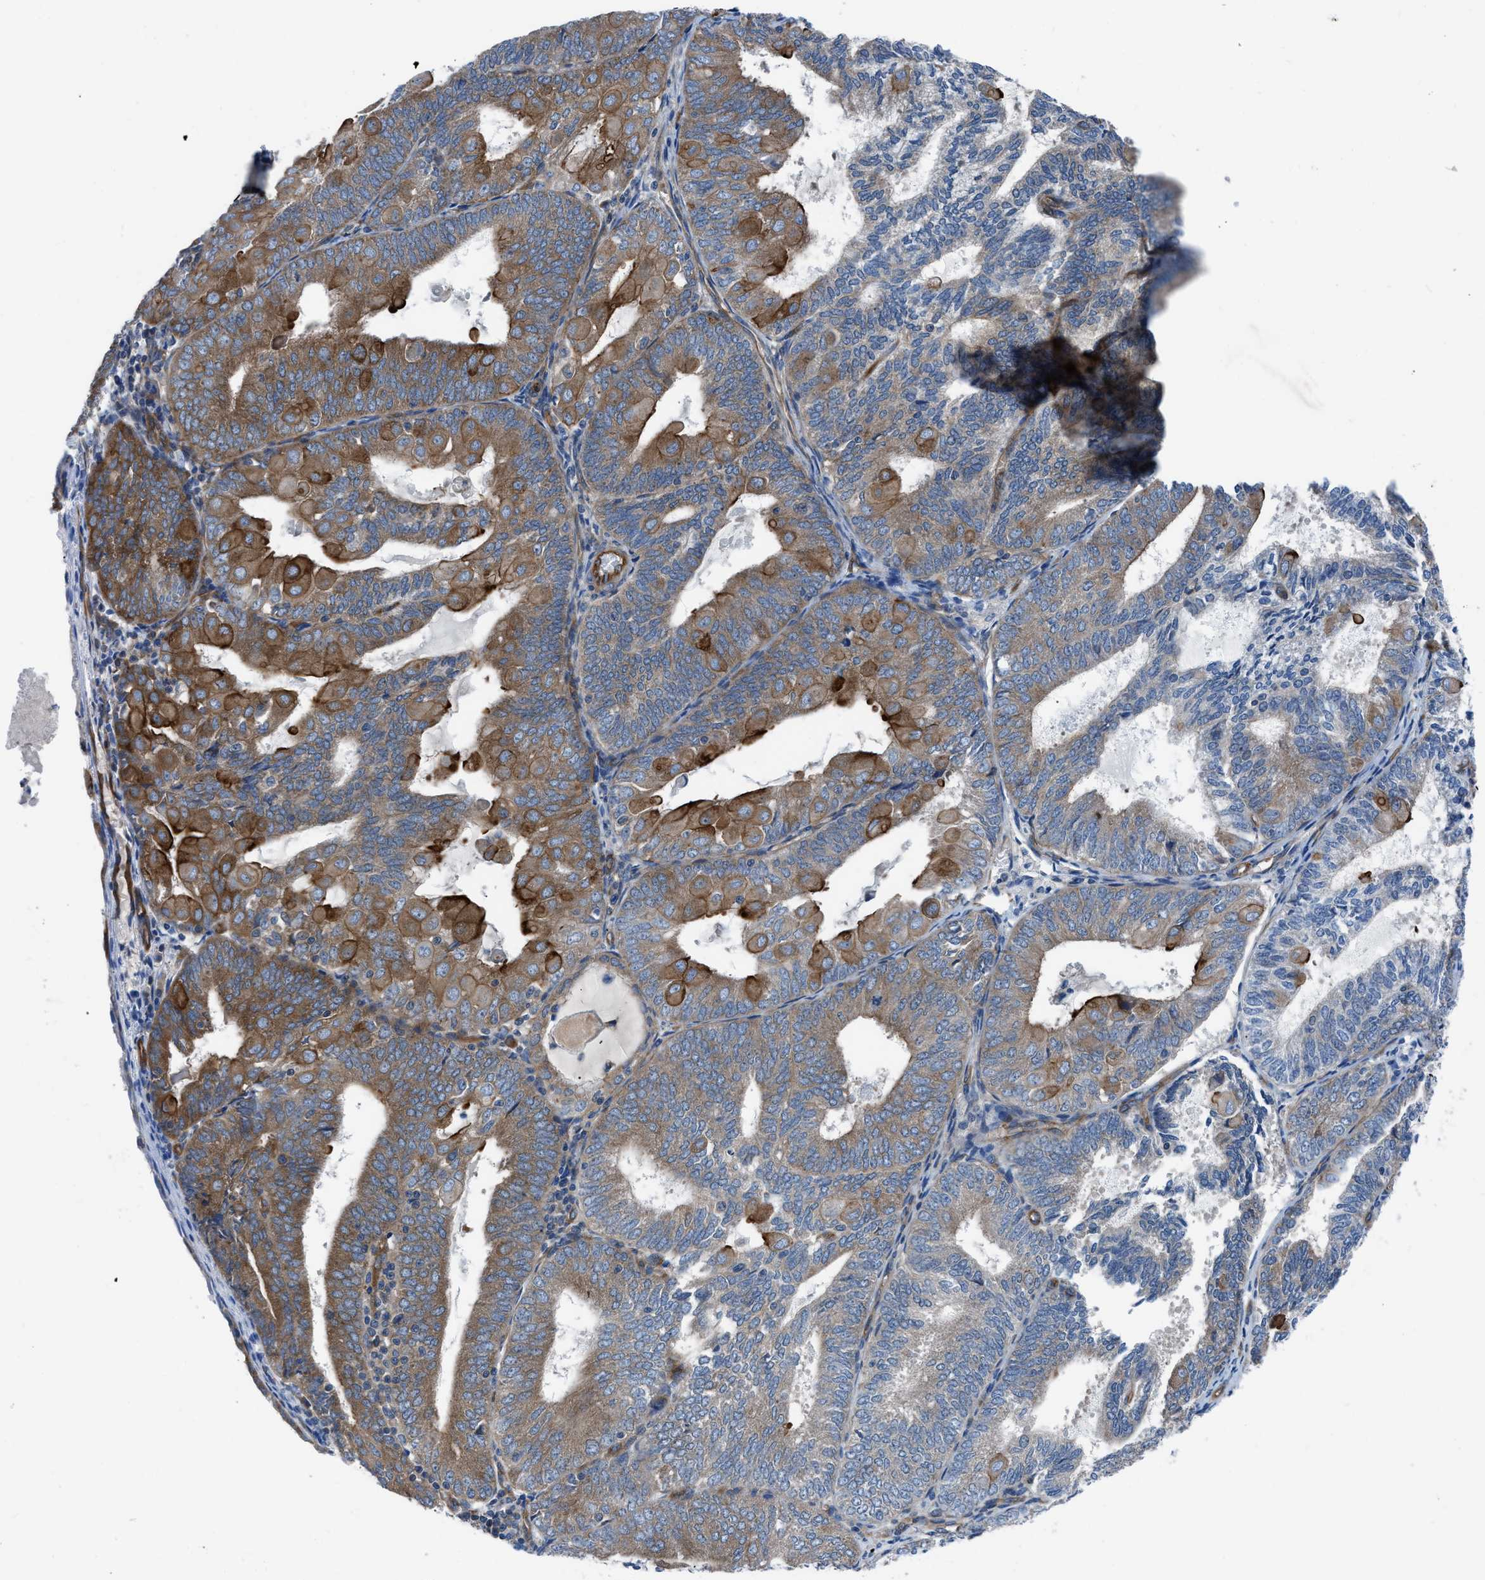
{"staining": {"intensity": "strong", "quantity": ">75%", "location": "cytoplasmic/membranous"}, "tissue": "endometrial cancer", "cell_type": "Tumor cells", "image_type": "cancer", "snomed": [{"axis": "morphology", "description": "Adenocarcinoma, NOS"}, {"axis": "topography", "description": "Endometrium"}], "caption": "Immunohistochemical staining of human endometrial cancer (adenocarcinoma) demonstrates strong cytoplasmic/membranous protein positivity in approximately >75% of tumor cells.", "gene": "TRIP4", "patient": {"sex": "female", "age": 81}}